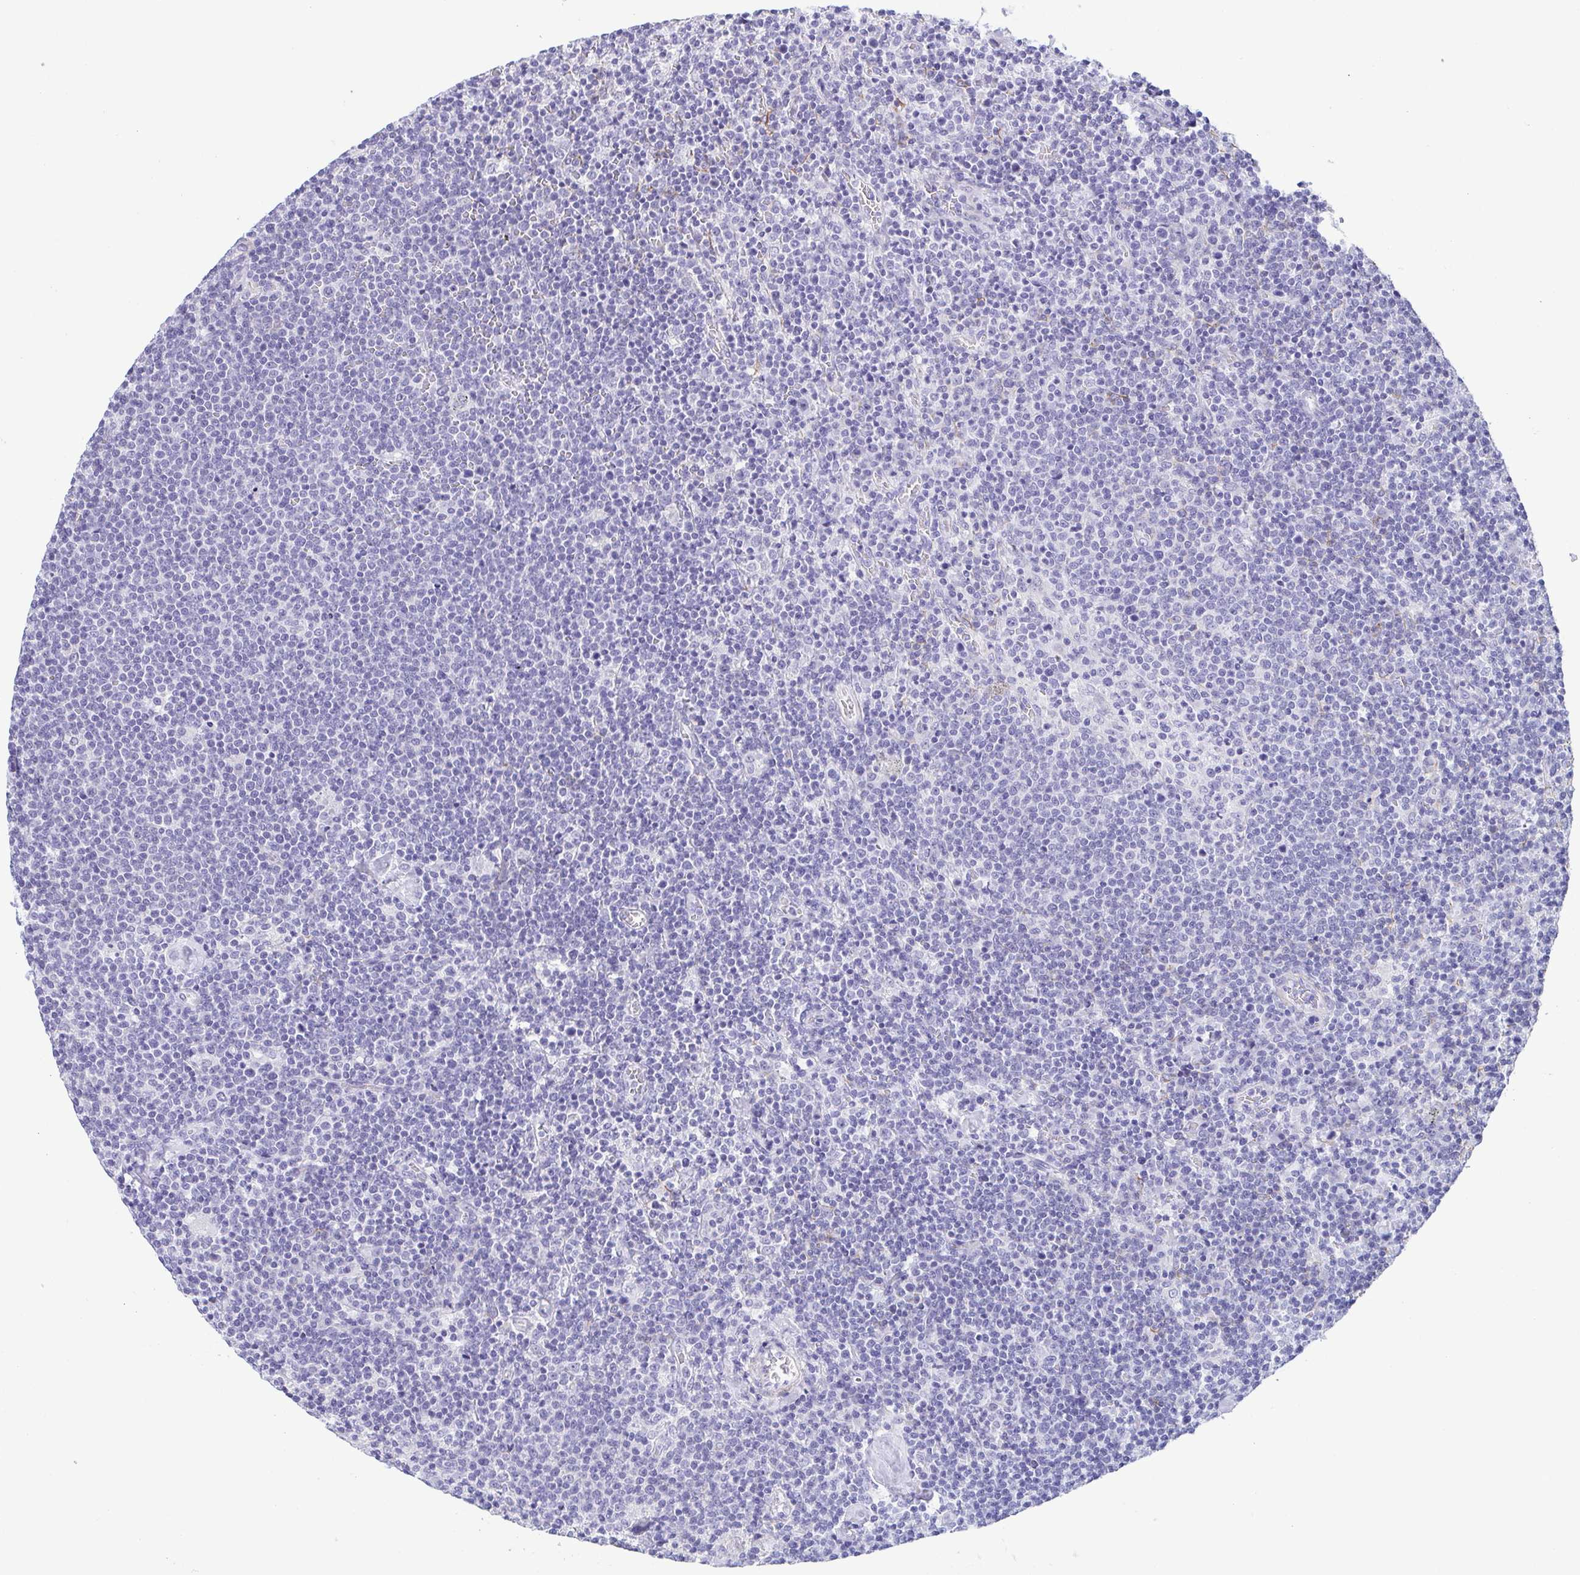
{"staining": {"intensity": "negative", "quantity": "none", "location": "none"}, "tissue": "lymphoma", "cell_type": "Tumor cells", "image_type": "cancer", "snomed": [{"axis": "morphology", "description": "Malignant lymphoma, non-Hodgkin's type, High grade"}, {"axis": "topography", "description": "Lymph node"}], "caption": "The immunohistochemistry (IHC) micrograph has no significant expression in tumor cells of lymphoma tissue. (DAB (3,3'-diaminobenzidine) IHC with hematoxylin counter stain).", "gene": "MYL7", "patient": {"sex": "male", "age": 61}}